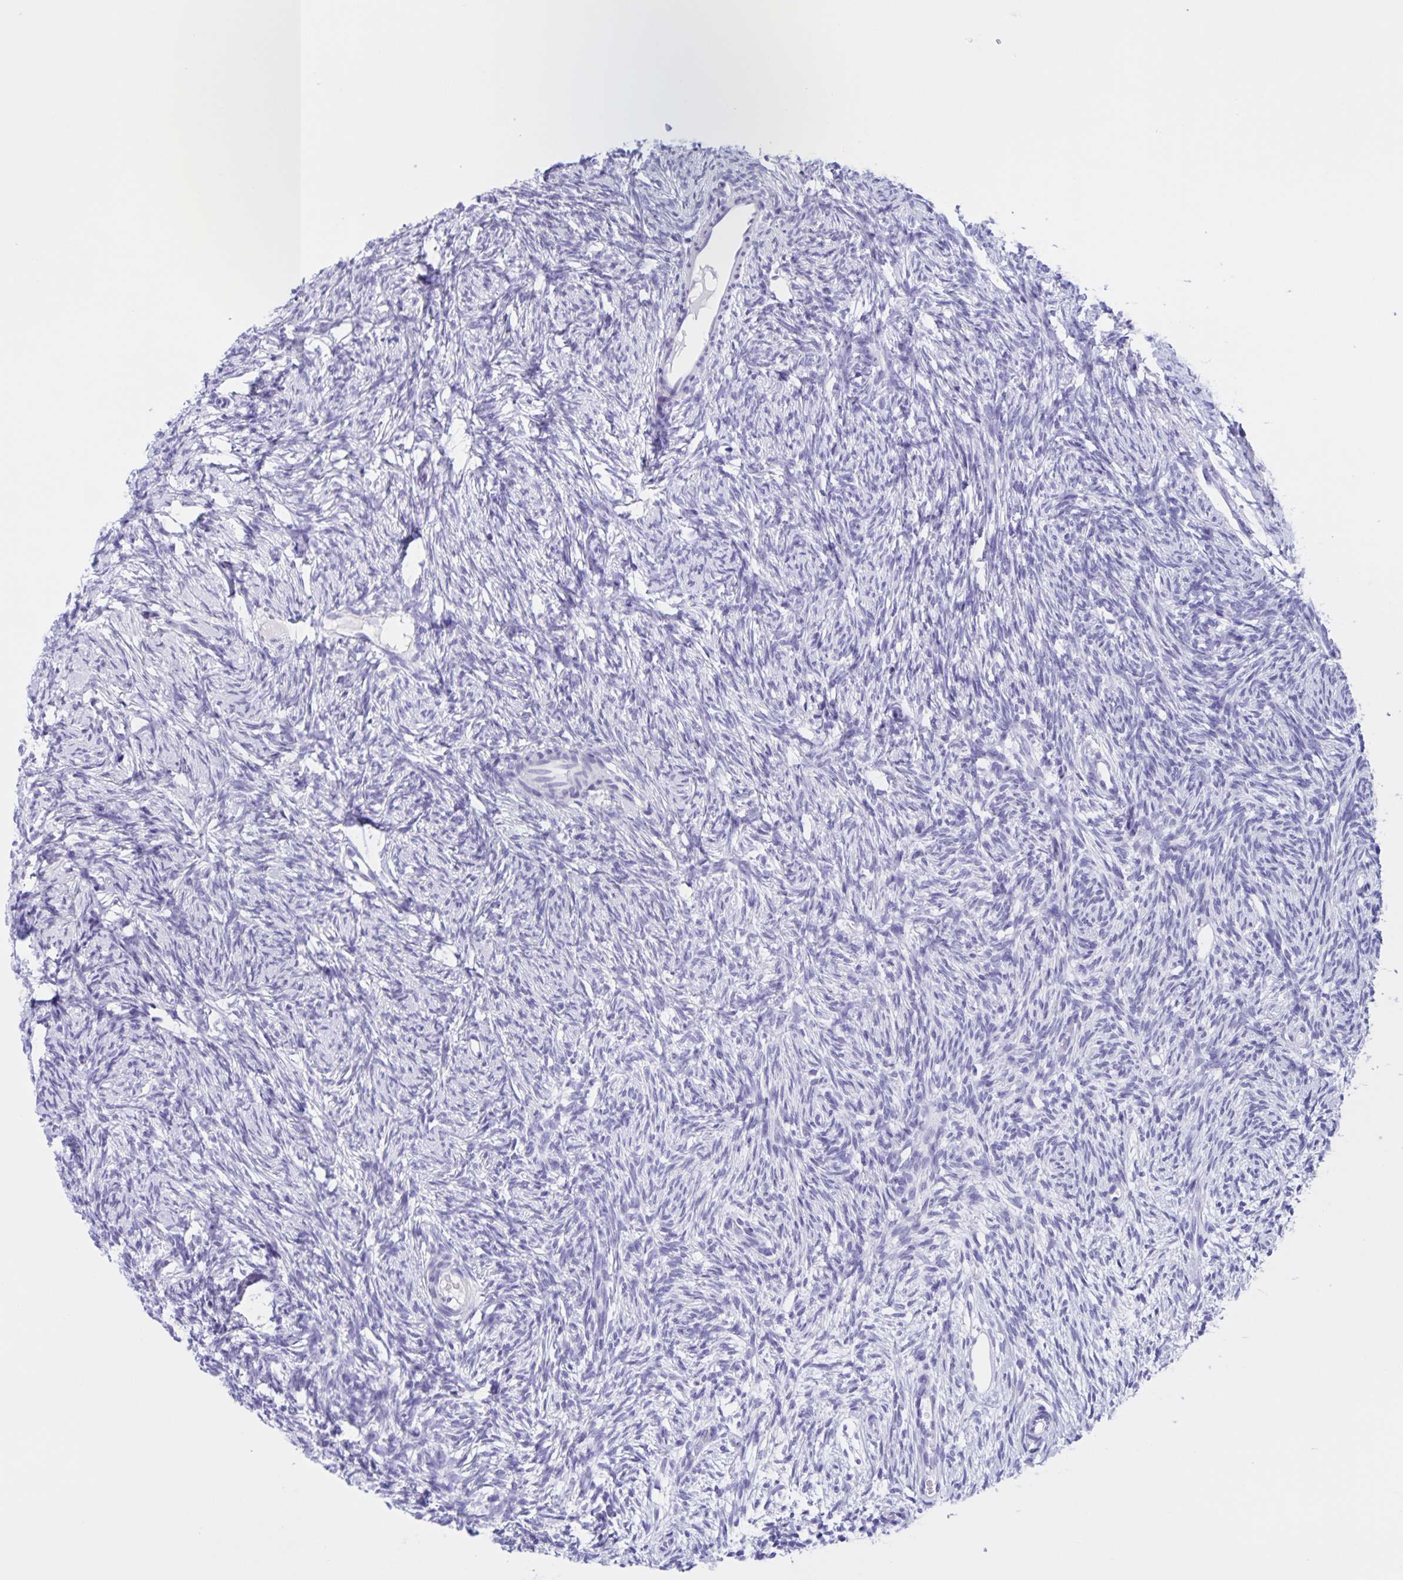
{"staining": {"intensity": "negative", "quantity": "none", "location": "none"}, "tissue": "ovary", "cell_type": "Ovarian stroma cells", "image_type": "normal", "snomed": [{"axis": "morphology", "description": "Normal tissue, NOS"}, {"axis": "topography", "description": "Ovary"}], "caption": "There is no significant positivity in ovarian stroma cells of ovary. (Stains: DAB IHC with hematoxylin counter stain, Microscopy: brightfield microscopy at high magnification).", "gene": "TGIF2LX", "patient": {"sex": "female", "age": 33}}